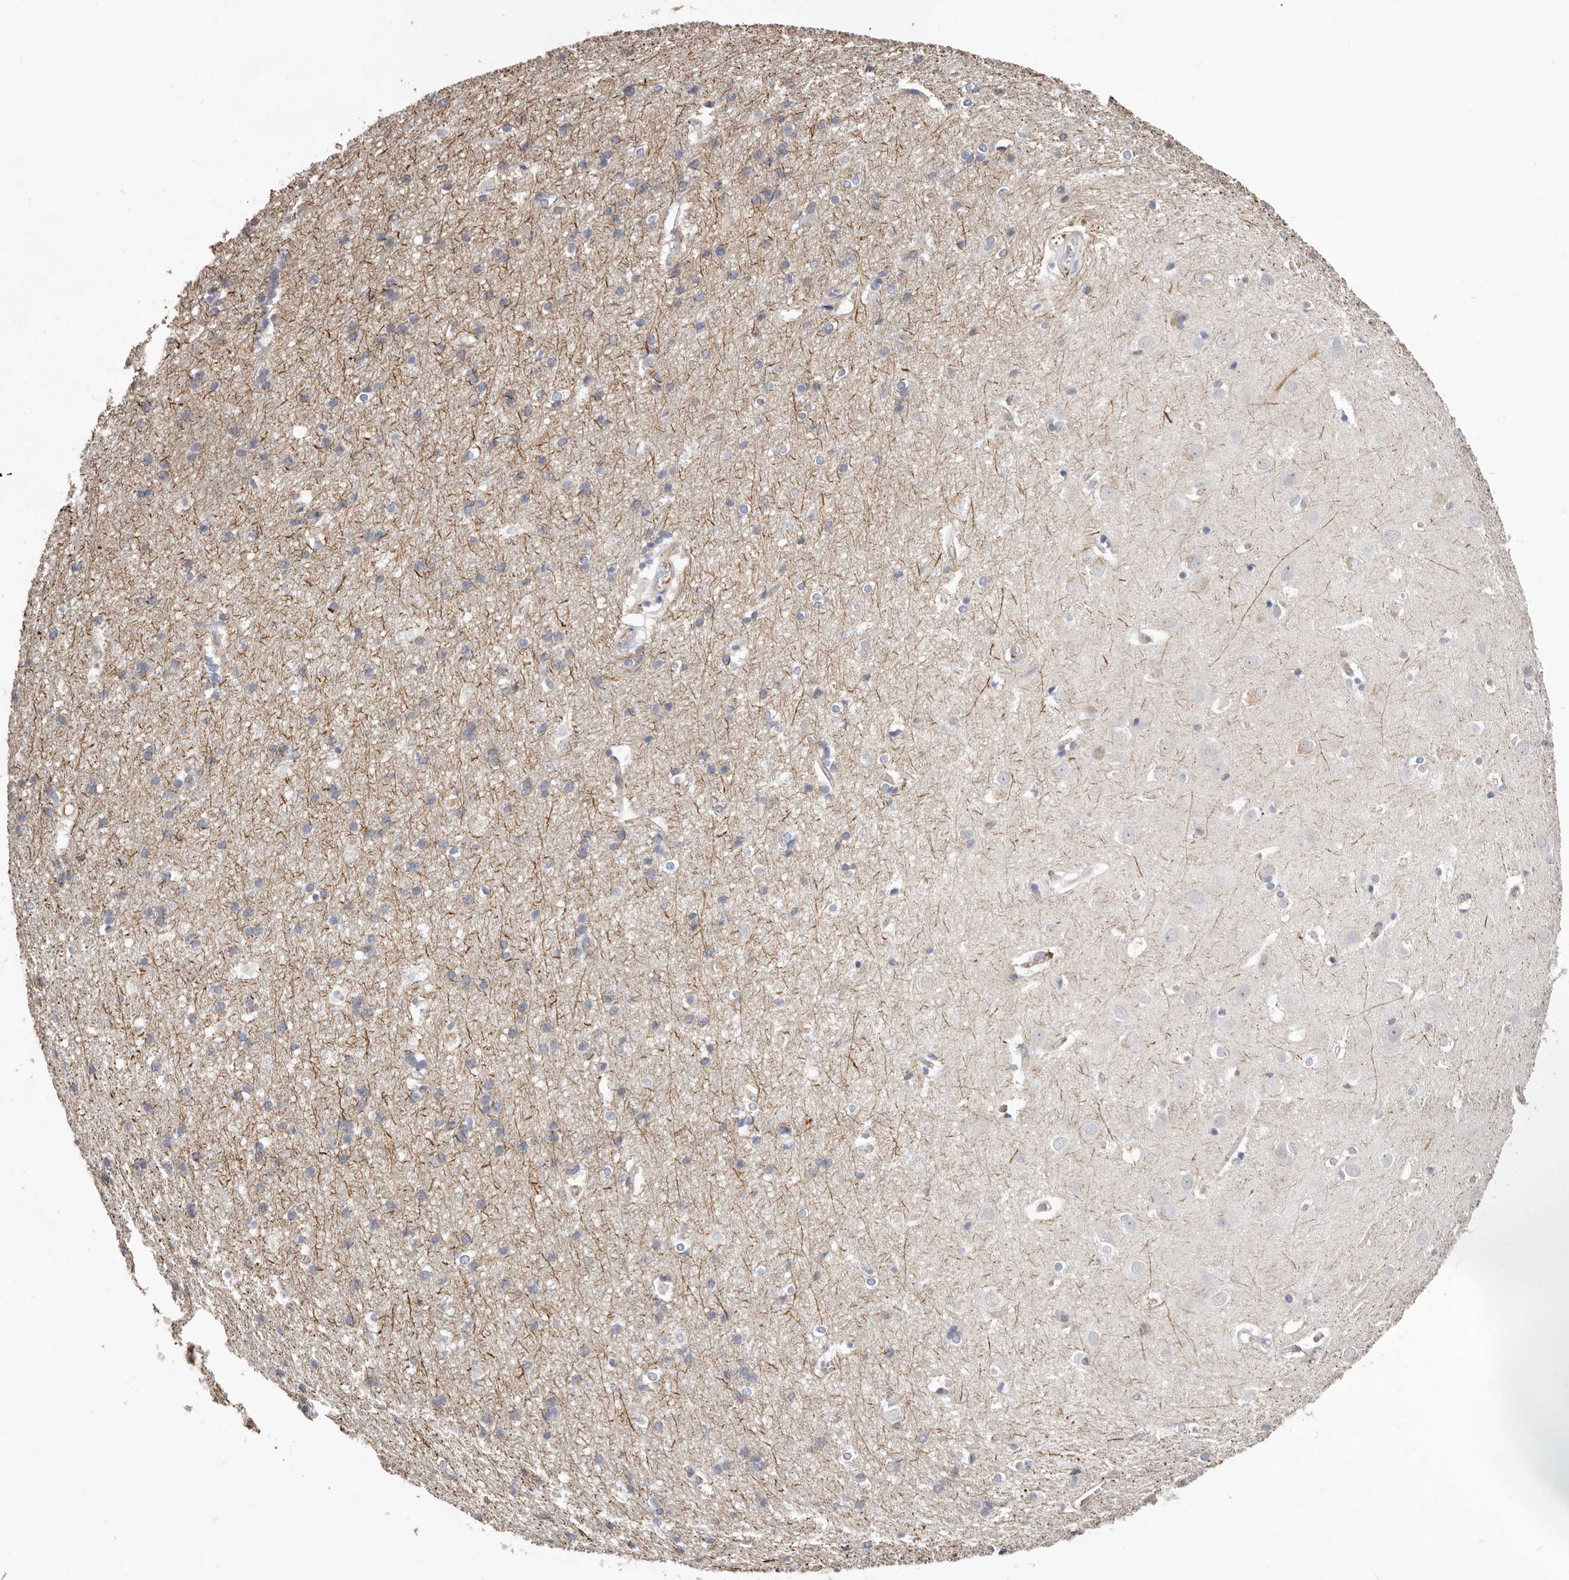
{"staining": {"intensity": "negative", "quantity": "none", "location": "none"}, "tissue": "cerebral cortex", "cell_type": "Endothelial cells", "image_type": "normal", "snomed": [{"axis": "morphology", "description": "Normal tissue, NOS"}, {"axis": "topography", "description": "Cerebral cortex"}], "caption": "A high-resolution histopathology image shows IHC staining of normal cerebral cortex, which shows no significant staining in endothelial cells. (DAB immunohistochemistry (IHC), high magnification).", "gene": "ZYG11B", "patient": {"sex": "male", "age": 54}}